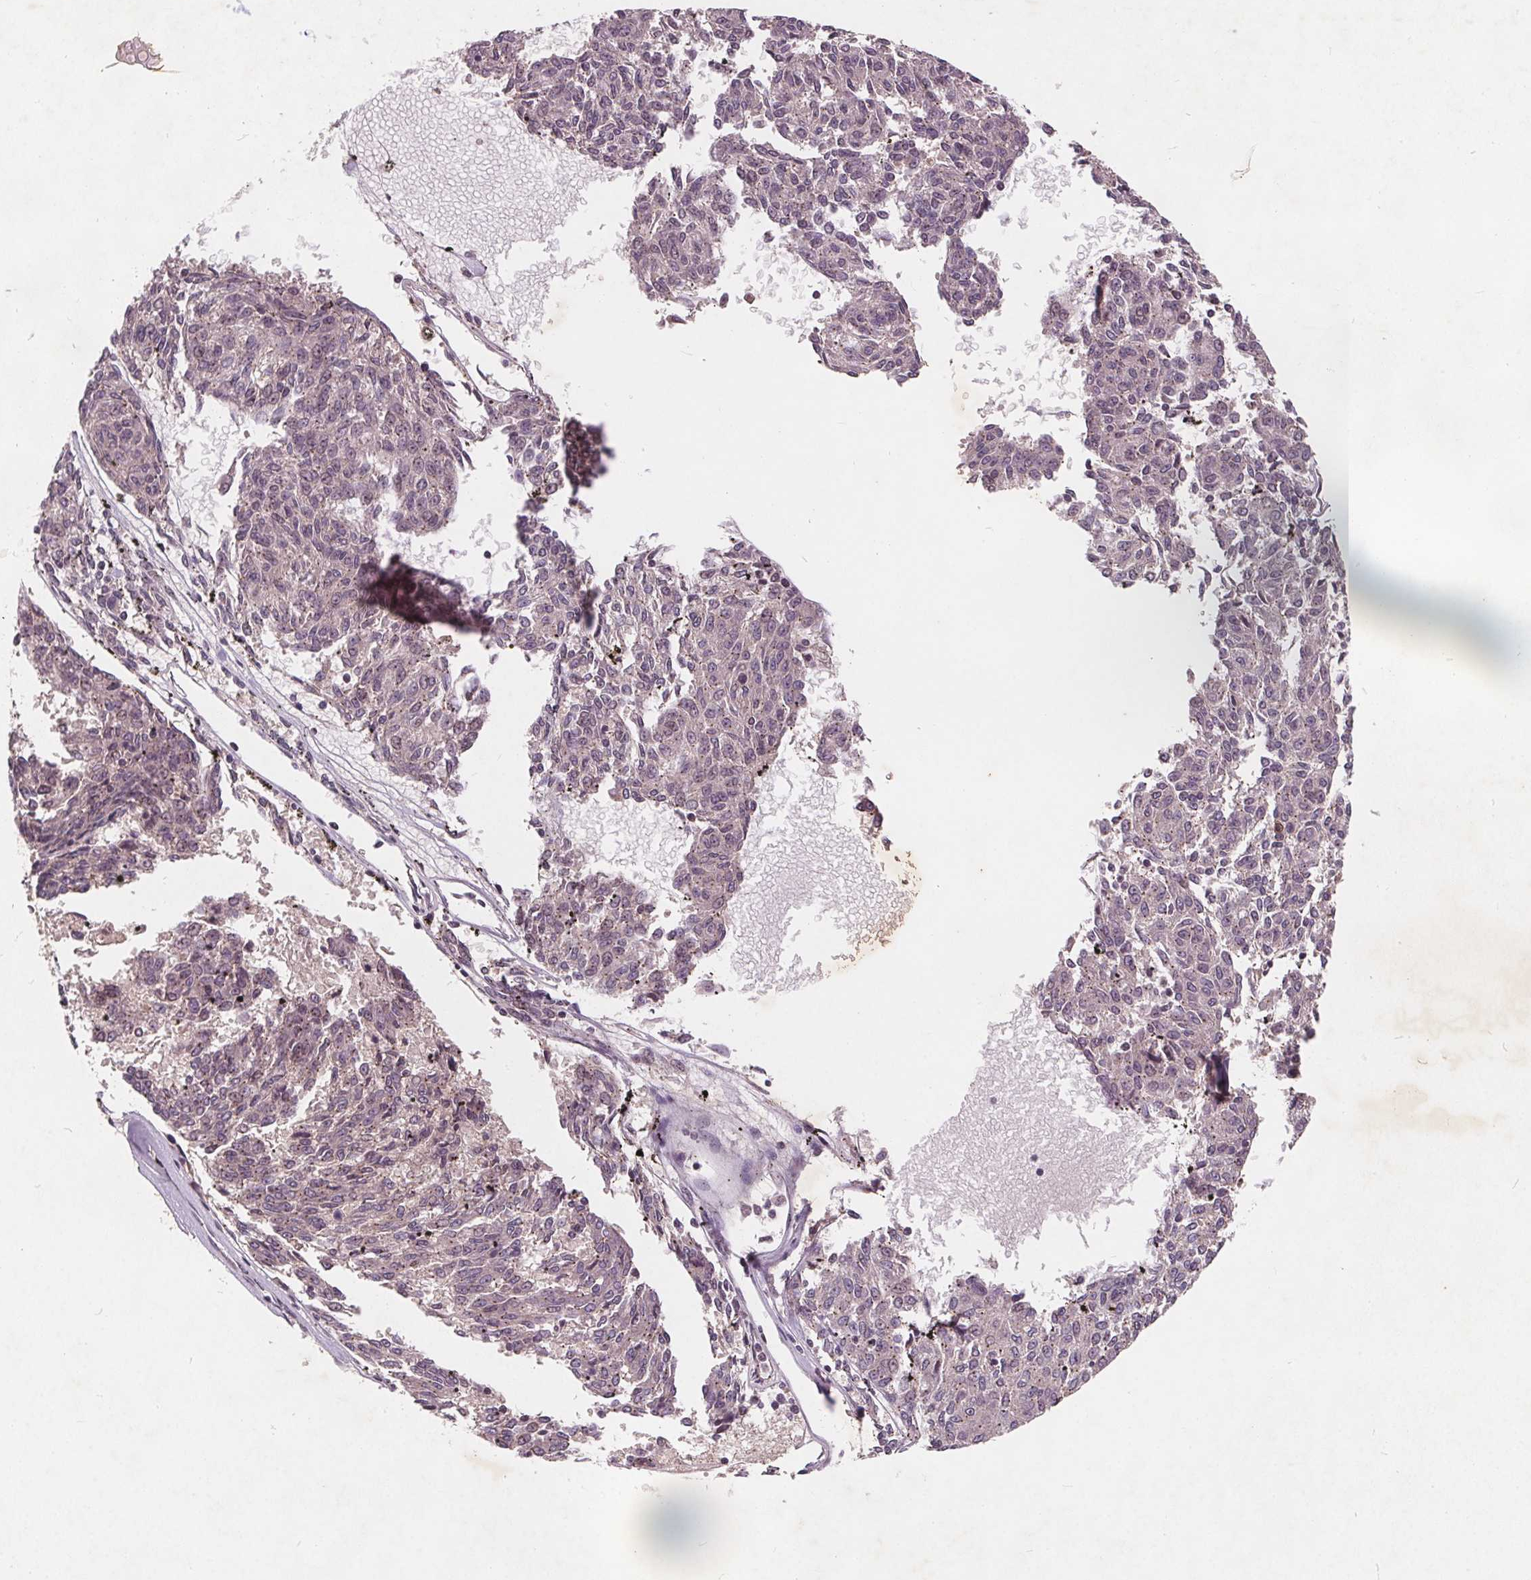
{"staining": {"intensity": "negative", "quantity": "none", "location": "none"}, "tissue": "melanoma", "cell_type": "Tumor cells", "image_type": "cancer", "snomed": [{"axis": "morphology", "description": "Malignant melanoma, NOS"}, {"axis": "topography", "description": "Skin"}], "caption": "This is an immunohistochemistry micrograph of malignant melanoma. There is no staining in tumor cells.", "gene": "CSNK1G2", "patient": {"sex": "female", "age": 72}}